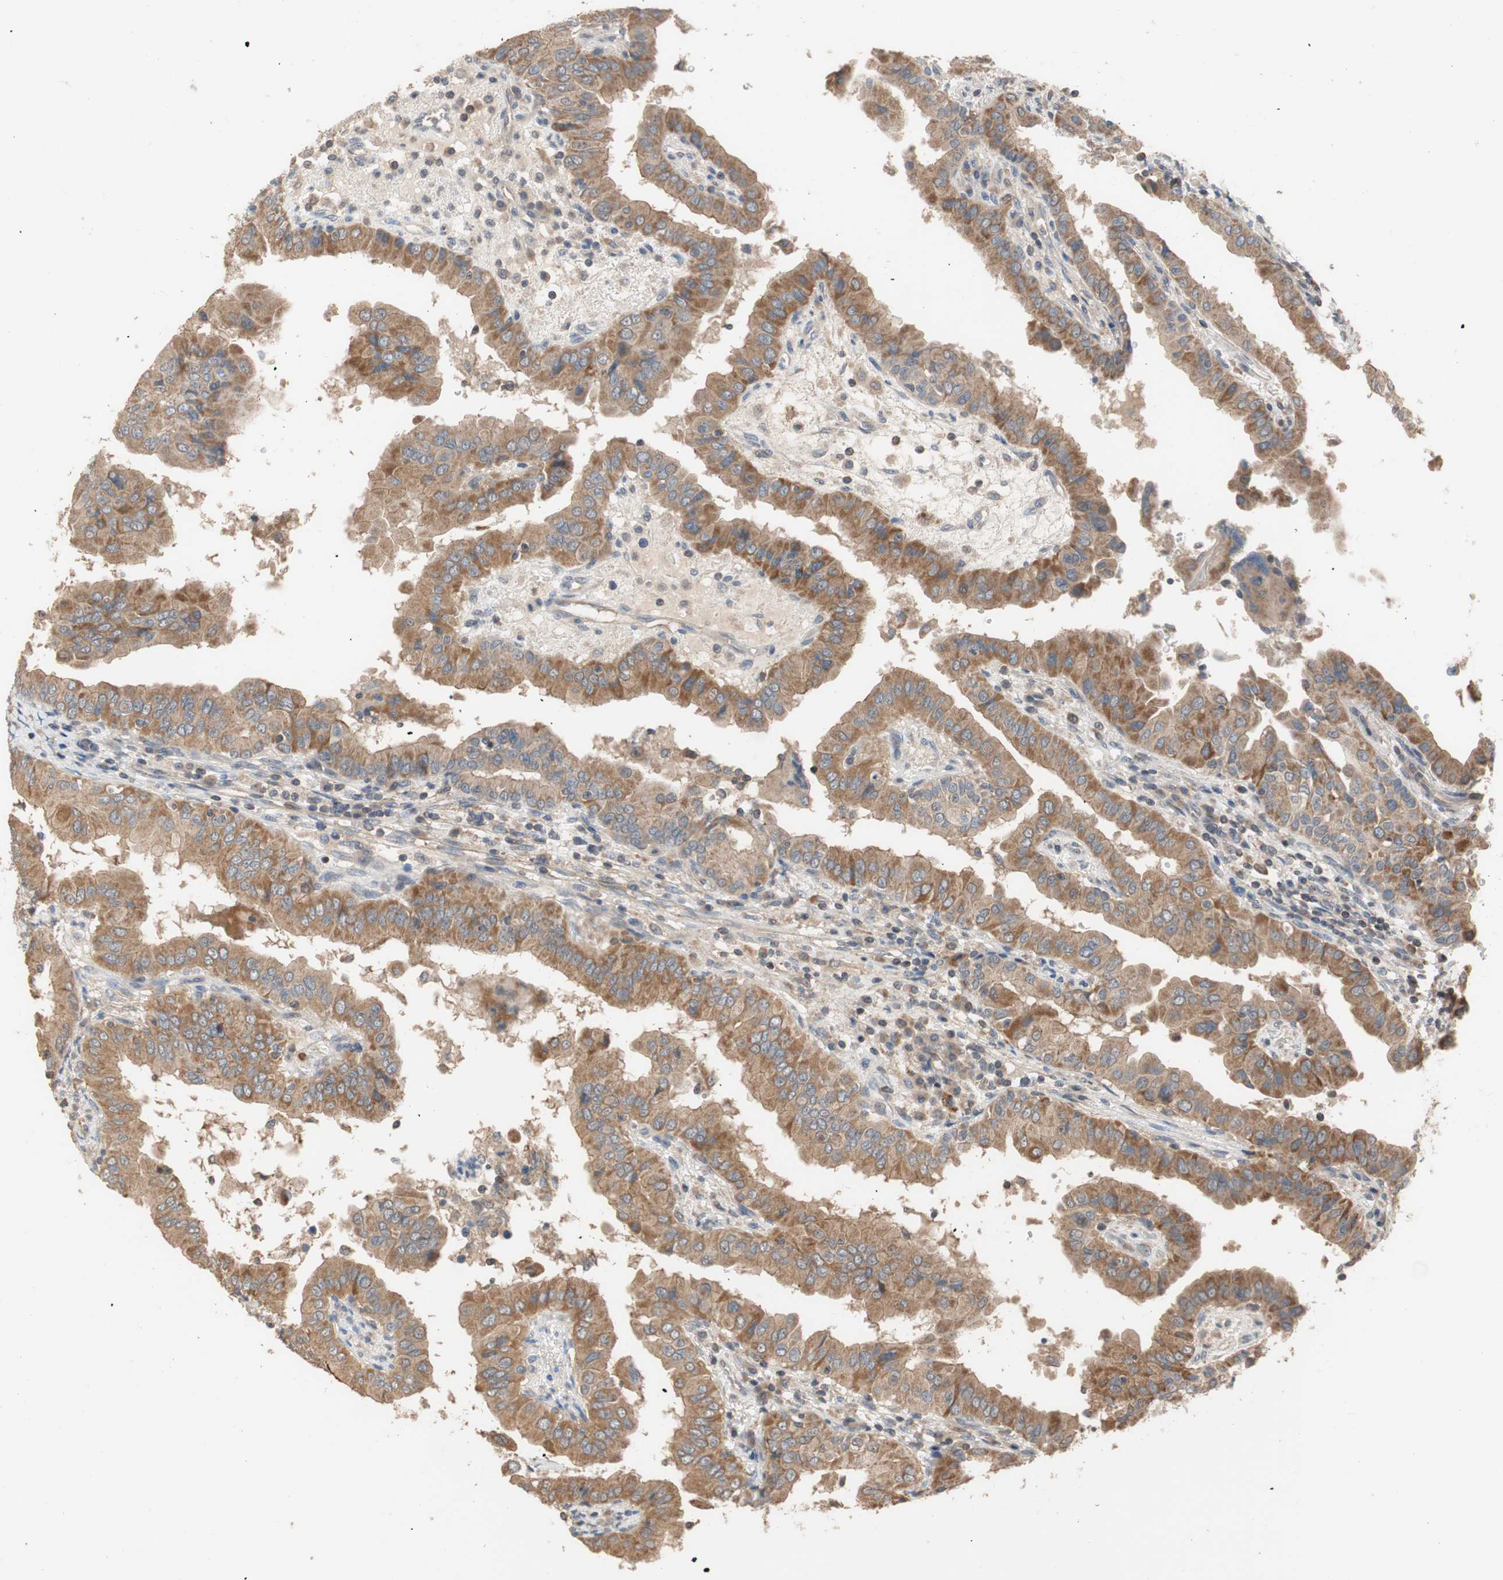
{"staining": {"intensity": "moderate", "quantity": ">75%", "location": "cytoplasmic/membranous"}, "tissue": "thyroid cancer", "cell_type": "Tumor cells", "image_type": "cancer", "snomed": [{"axis": "morphology", "description": "Papillary adenocarcinoma, NOS"}, {"axis": "topography", "description": "Thyroid gland"}], "caption": "Immunohistochemistry image of neoplastic tissue: human thyroid papillary adenocarcinoma stained using IHC exhibits medium levels of moderate protein expression localized specifically in the cytoplasmic/membranous of tumor cells, appearing as a cytoplasmic/membranous brown color.", "gene": "MAP4K2", "patient": {"sex": "male", "age": 33}}